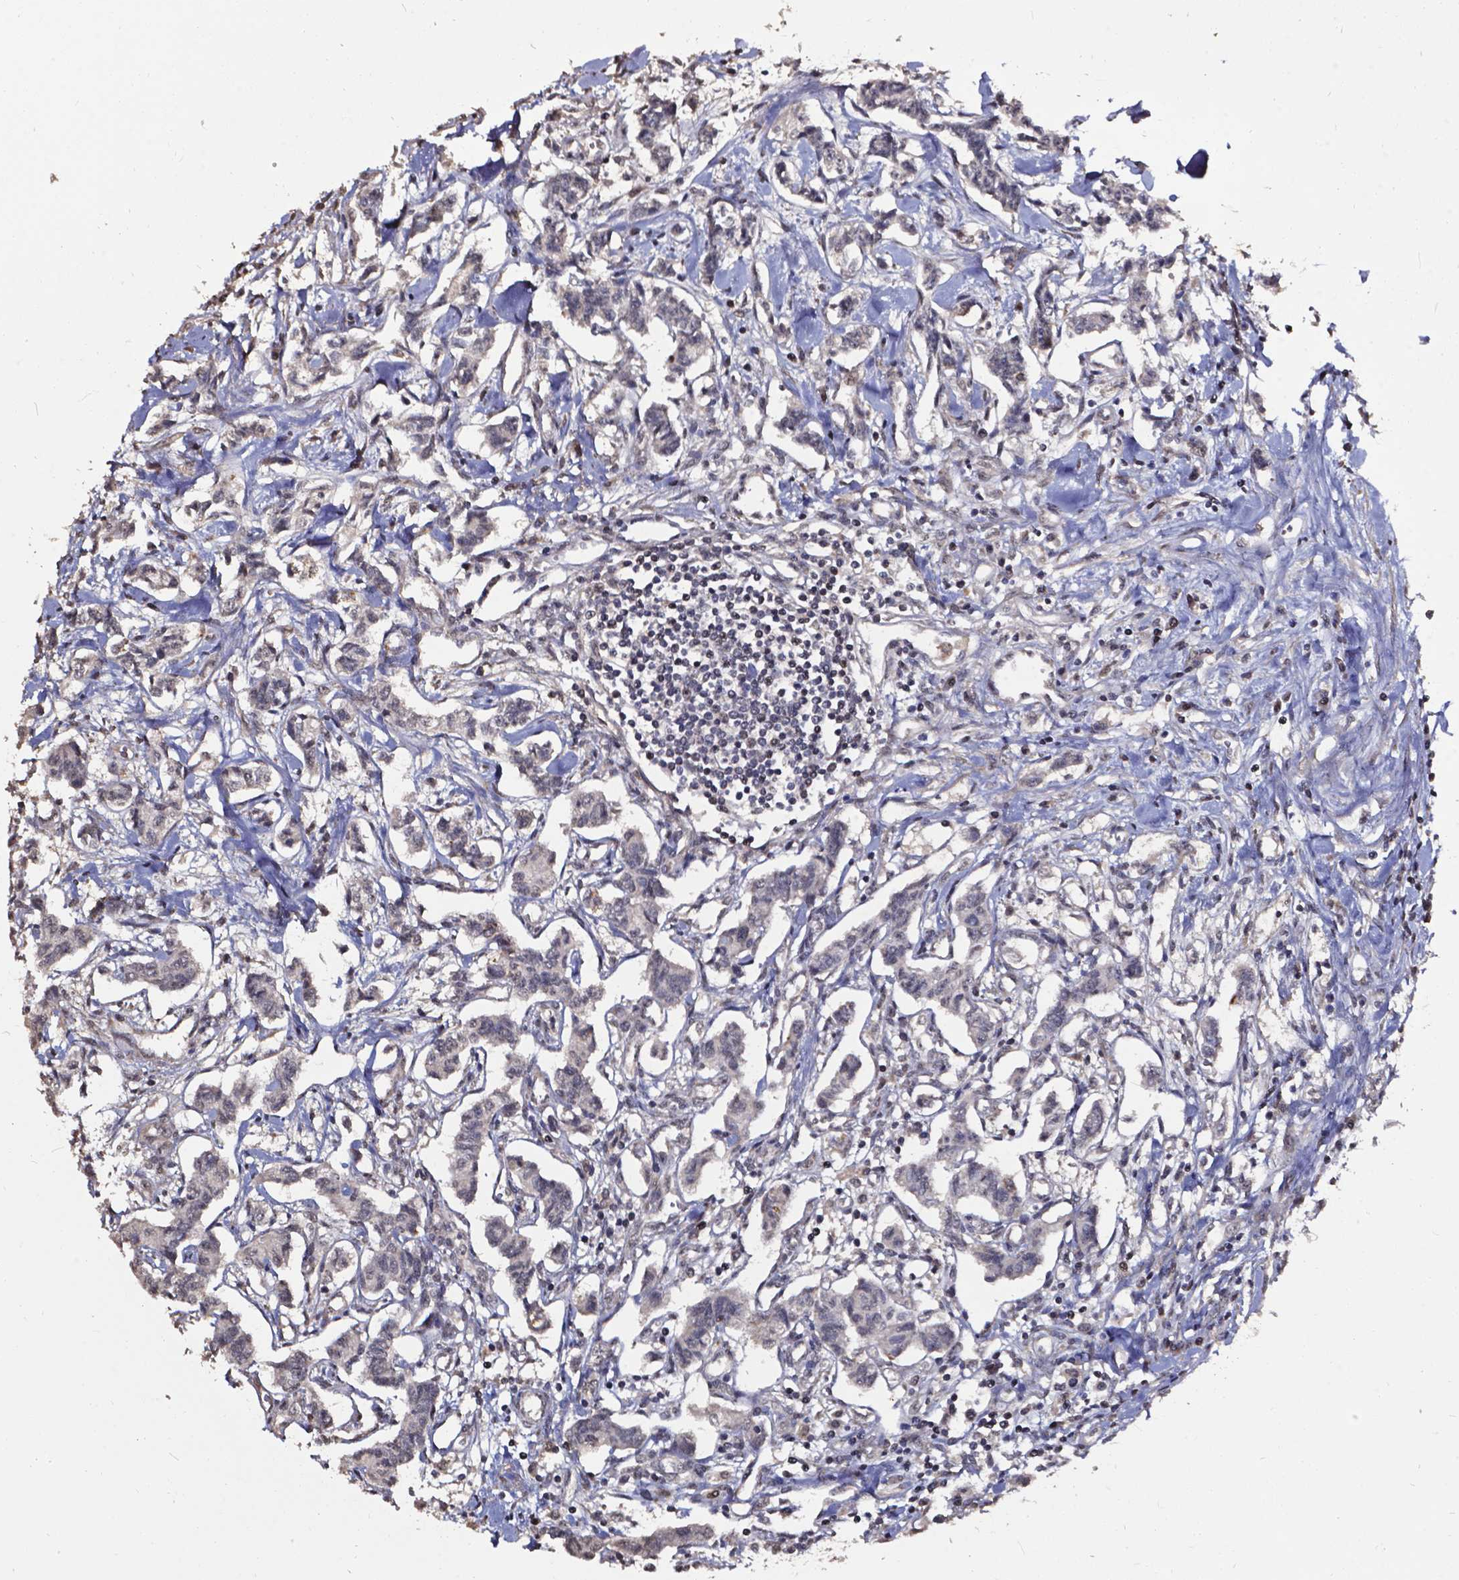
{"staining": {"intensity": "negative", "quantity": "none", "location": "none"}, "tissue": "carcinoid", "cell_type": "Tumor cells", "image_type": "cancer", "snomed": [{"axis": "morphology", "description": "Carcinoid, malignant, NOS"}, {"axis": "topography", "description": "Kidney"}], "caption": "An image of human carcinoid is negative for staining in tumor cells. (DAB immunohistochemistry (IHC) visualized using brightfield microscopy, high magnification).", "gene": "GLRA2", "patient": {"sex": "female", "age": 41}}